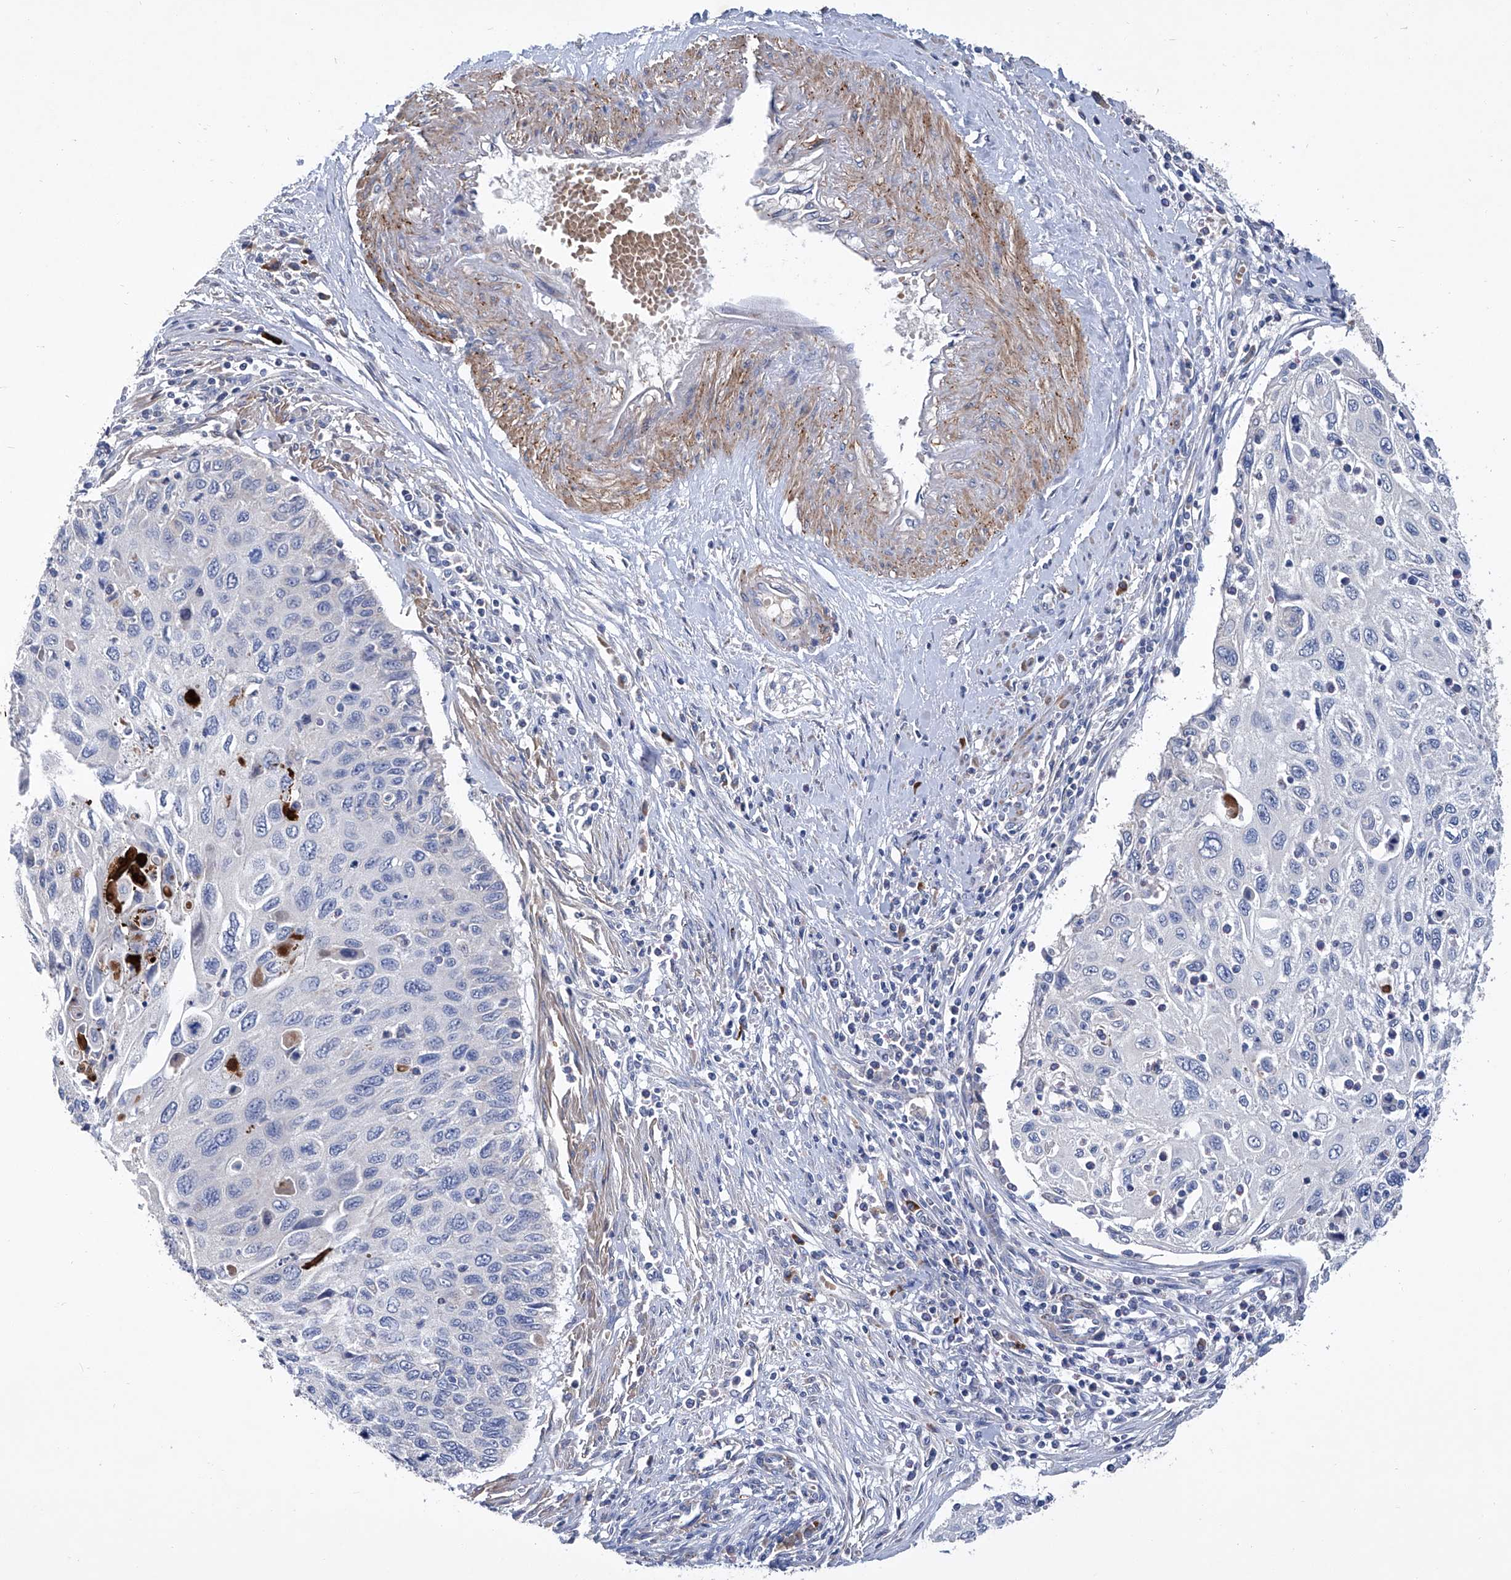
{"staining": {"intensity": "negative", "quantity": "none", "location": "none"}, "tissue": "cervical cancer", "cell_type": "Tumor cells", "image_type": "cancer", "snomed": [{"axis": "morphology", "description": "Squamous cell carcinoma, NOS"}, {"axis": "topography", "description": "Cervix"}], "caption": "Image shows no significant protein staining in tumor cells of cervical squamous cell carcinoma. Nuclei are stained in blue.", "gene": "GPT", "patient": {"sex": "female", "age": 70}}